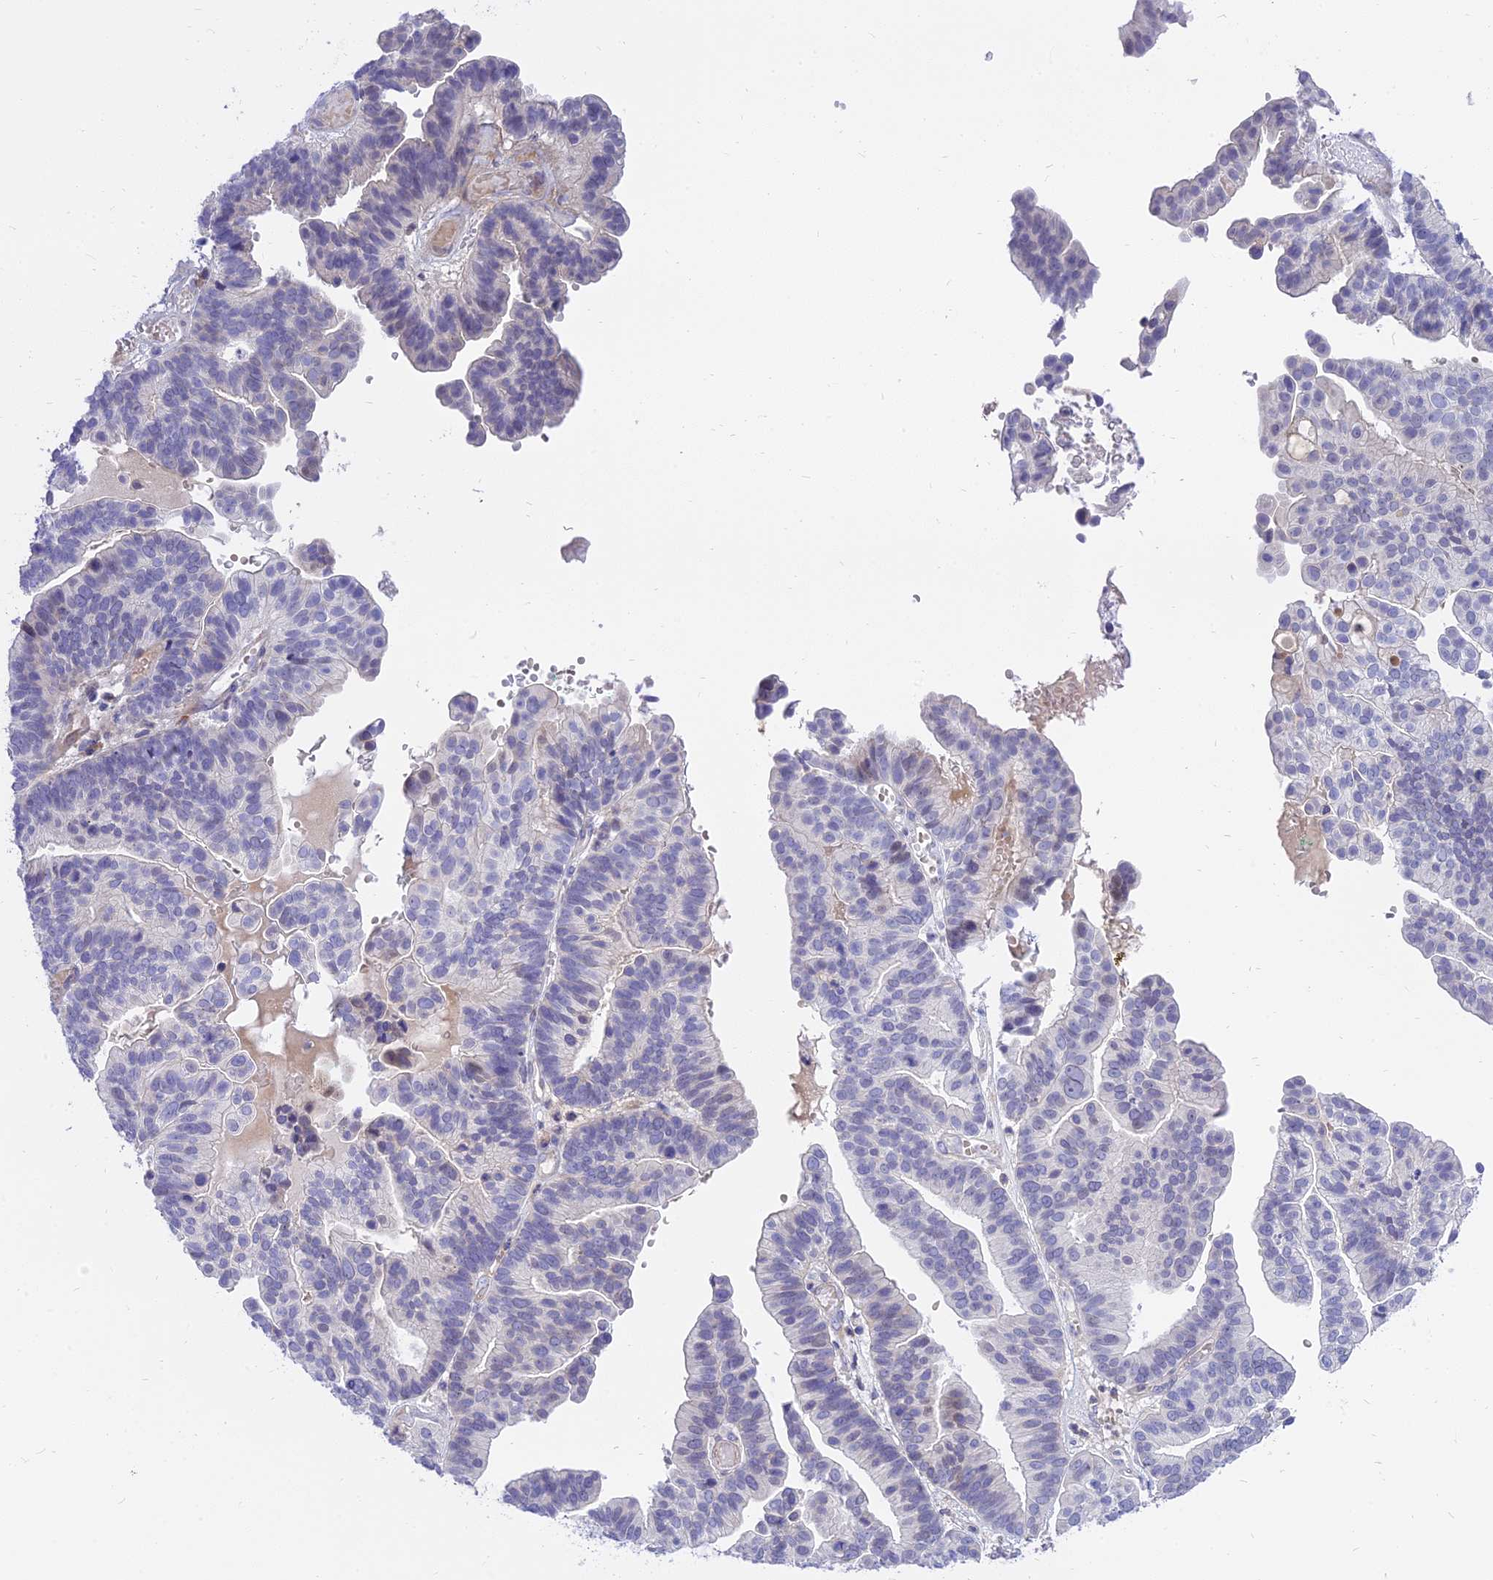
{"staining": {"intensity": "negative", "quantity": "none", "location": "none"}, "tissue": "ovarian cancer", "cell_type": "Tumor cells", "image_type": "cancer", "snomed": [{"axis": "morphology", "description": "Cystadenocarcinoma, serous, NOS"}, {"axis": "topography", "description": "Ovary"}], "caption": "This is a photomicrograph of immunohistochemistry (IHC) staining of ovarian cancer, which shows no positivity in tumor cells.", "gene": "MBD3L1", "patient": {"sex": "female", "age": 56}}